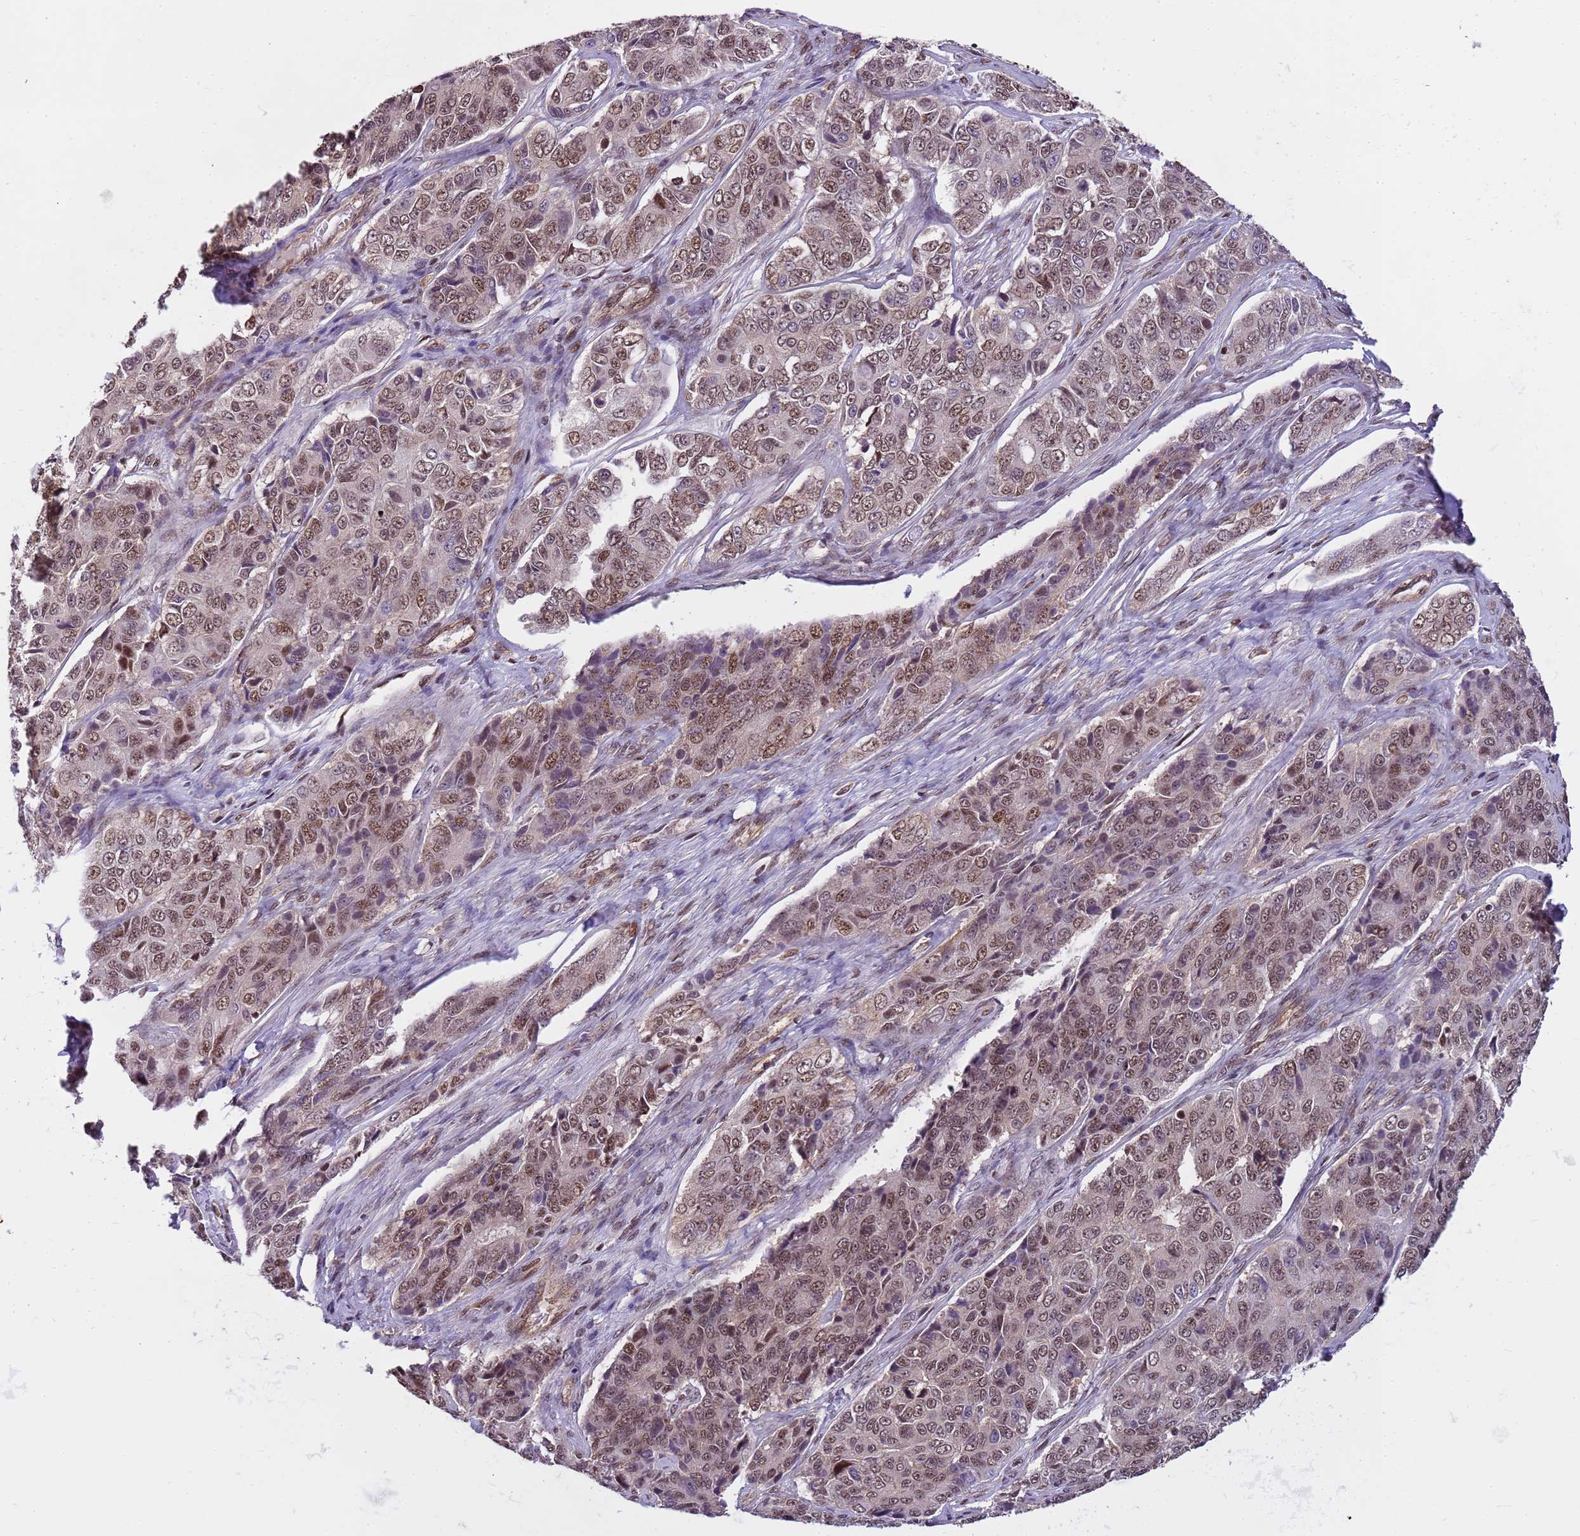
{"staining": {"intensity": "weak", "quantity": "25%-75%", "location": "cytoplasmic/membranous,nuclear"}, "tissue": "ovarian cancer", "cell_type": "Tumor cells", "image_type": "cancer", "snomed": [{"axis": "morphology", "description": "Carcinoma, endometroid"}, {"axis": "topography", "description": "Ovary"}], "caption": "There is low levels of weak cytoplasmic/membranous and nuclear expression in tumor cells of ovarian cancer (endometroid carcinoma), as demonstrated by immunohistochemical staining (brown color).", "gene": "EMC2", "patient": {"sex": "female", "age": 51}}